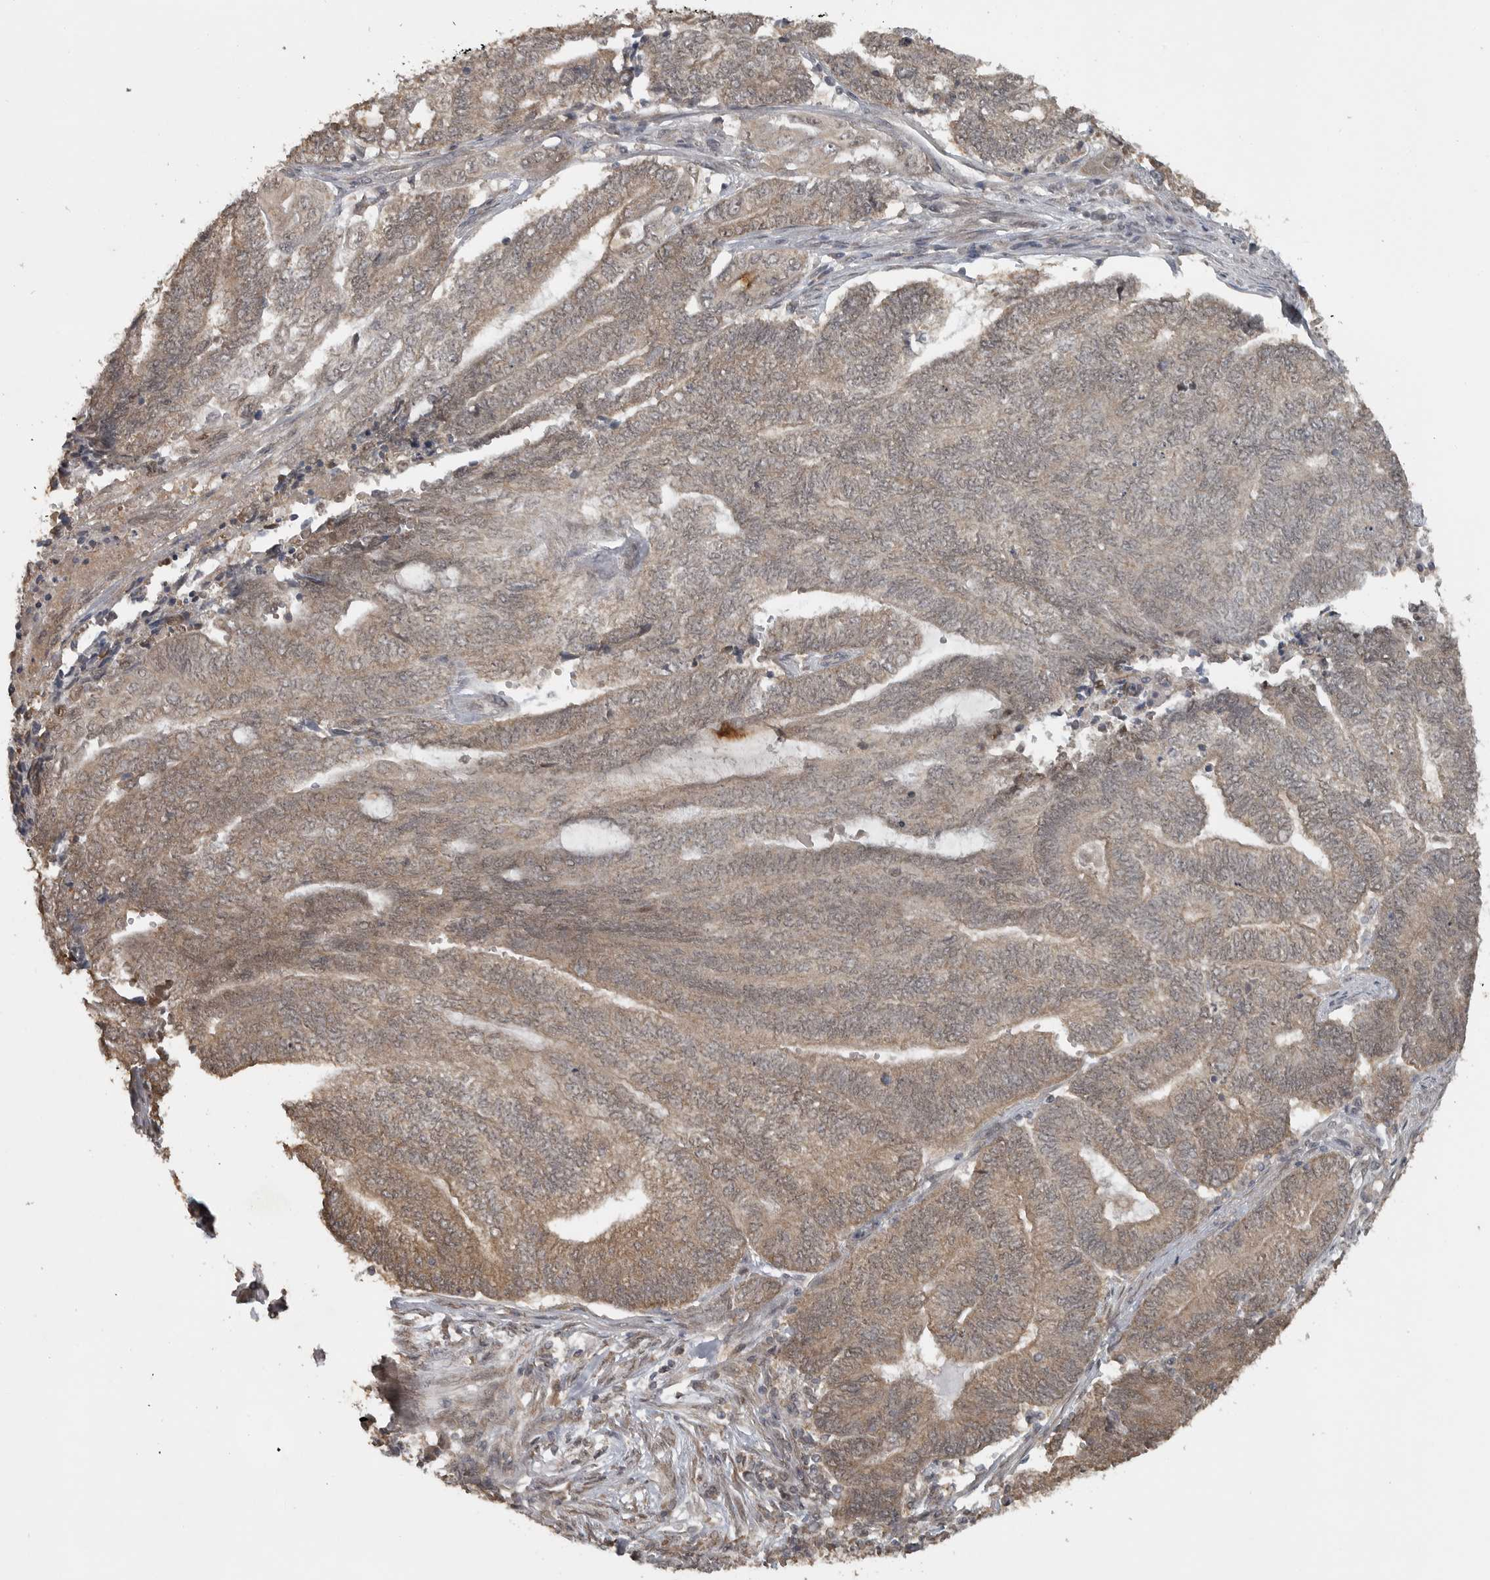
{"staining": {"intensity": "moderate", "quantity": ">75%", "location": "cytoplasmic/membranous"}, "tissue": "endometrial cancer", "cell_type": "Tumor cells", "image_type": "cancer", "snomed": [{"axis": "morphology", "description": "Adenocarcinoma, NOS"}, {"axis": "topography", "description": "Uterus"}, {"axis": "topography", "description": "Endometrium"}], "caption": "There is medium levels of moderate cytoplasmic/membranous staining in tumor cells of adenocarcinoma (endometrial), as demonstrated by immunohistochemical staining (brown color).", "gene": "LLGL1", "patient": {"sex": "female", "age": 70}}